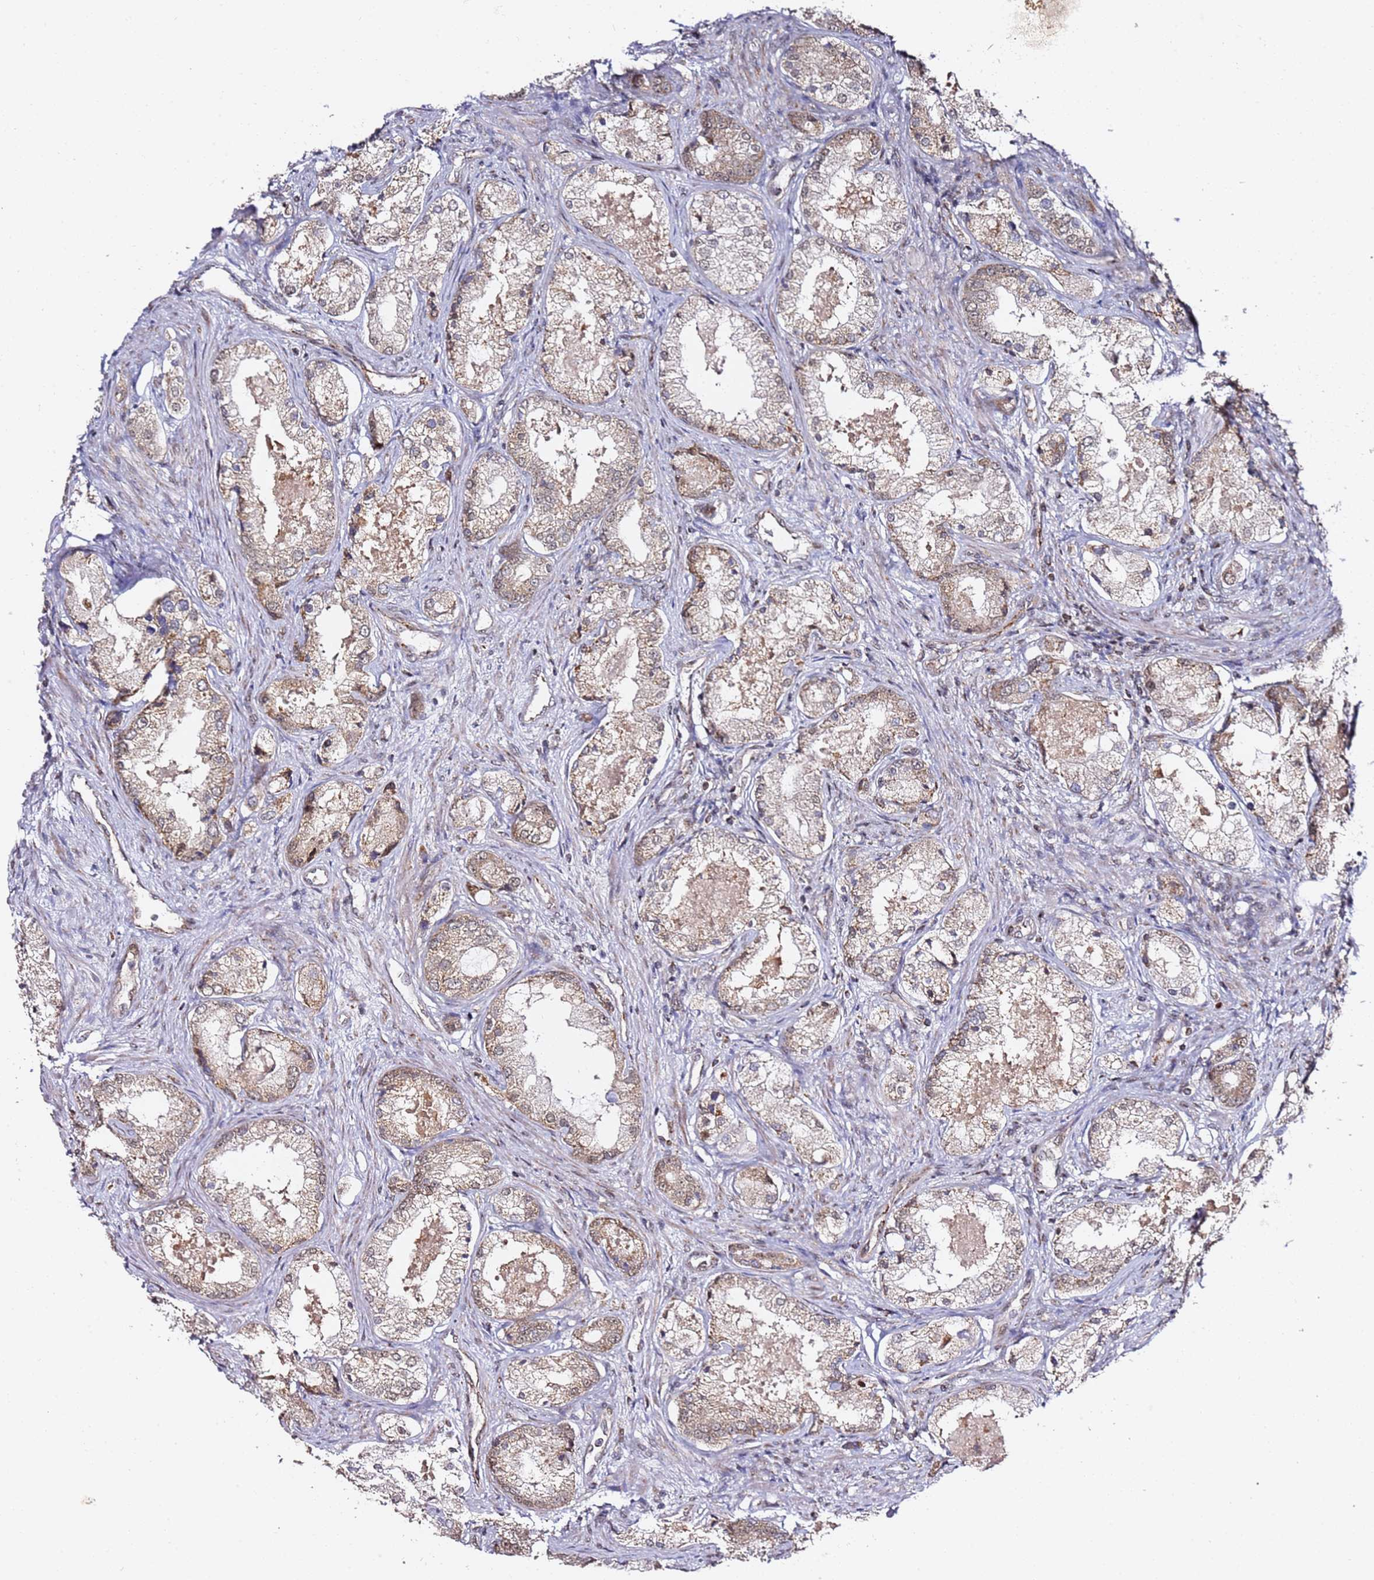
{"staining": {"intensity": "moderate", "quantity": "25%-75%", "location": "cytoplasmic/membranous"}, "tissue": "prostate cancer", "cell_type": "Tumor cells", "image_type": "cancer", "snomed": [{"axis": "morphology", "description": "Adenocarcinoma, Low grade"}, {"axis": "topography", "description": "Prostate"}], "caption": "Prostate cancer stained with a brown dye shows moderate cytoplasmic/membranous positive positivity in approximately 25%-75% of tumor cells.", "gene": "TP53AIP1", "patient": {"sex": "male", "age": 68}}